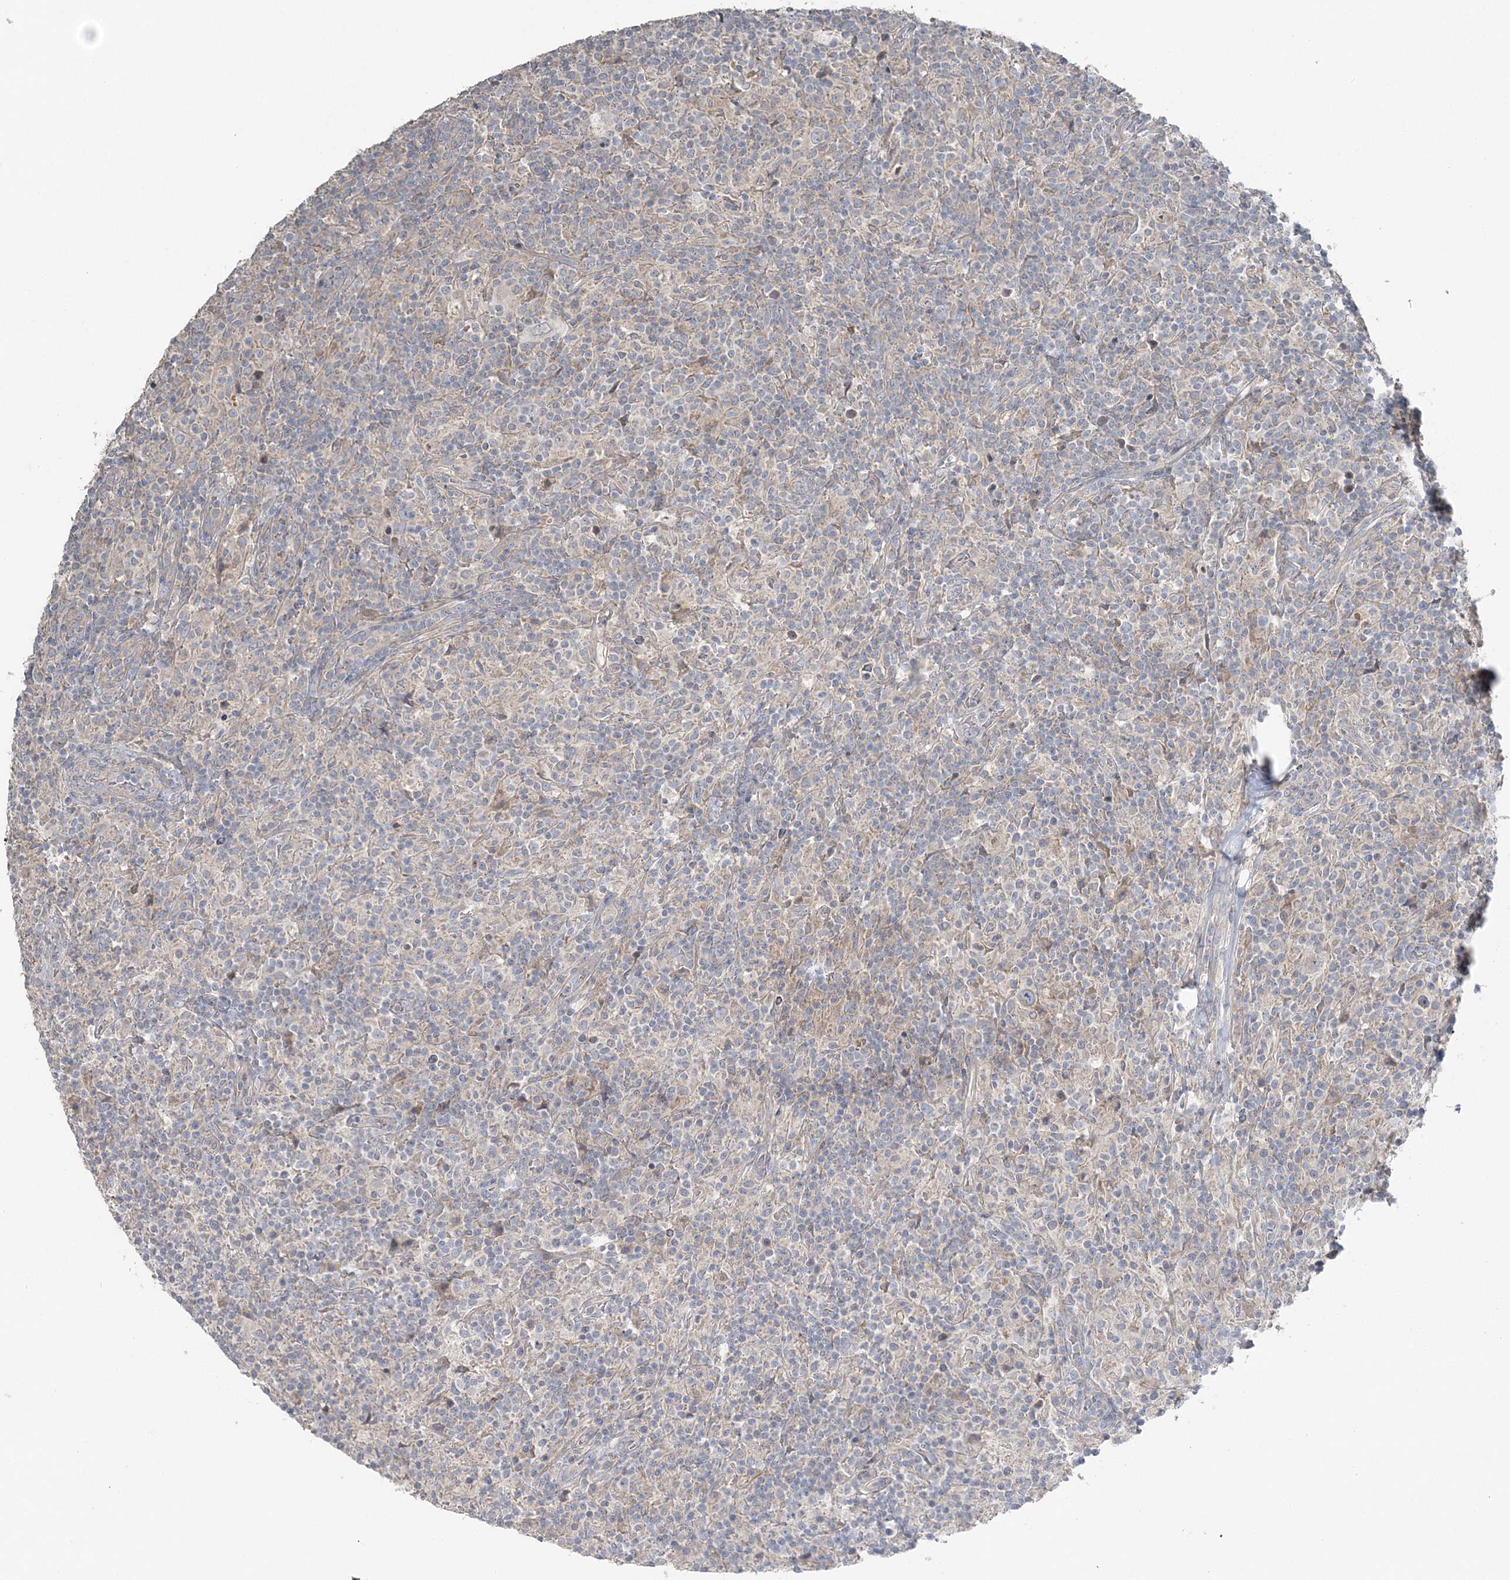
{"staining": {"intensity": "negative", "quantity": "none", "location": "none"}, "tissue": "lymphoma", "cell_type": "Tumor cells", "image_type": "cancer", "snomed": [{"axis": "morphology", "description": "Hodgkin's disease, NOS"}, {"axis": "topography", "description": "Lymph node"}], "caption": "Hodgkin's disease was stained to show a protein in brown. There is no significant positivity in tumor cells. (DAB (3,3'-diaminobenzidine) immunohistochemistry visualized using brightfield microscopy, high magnification).", "gene": "SLC4A10", "patient": {"sex": "male", "age": 70}}